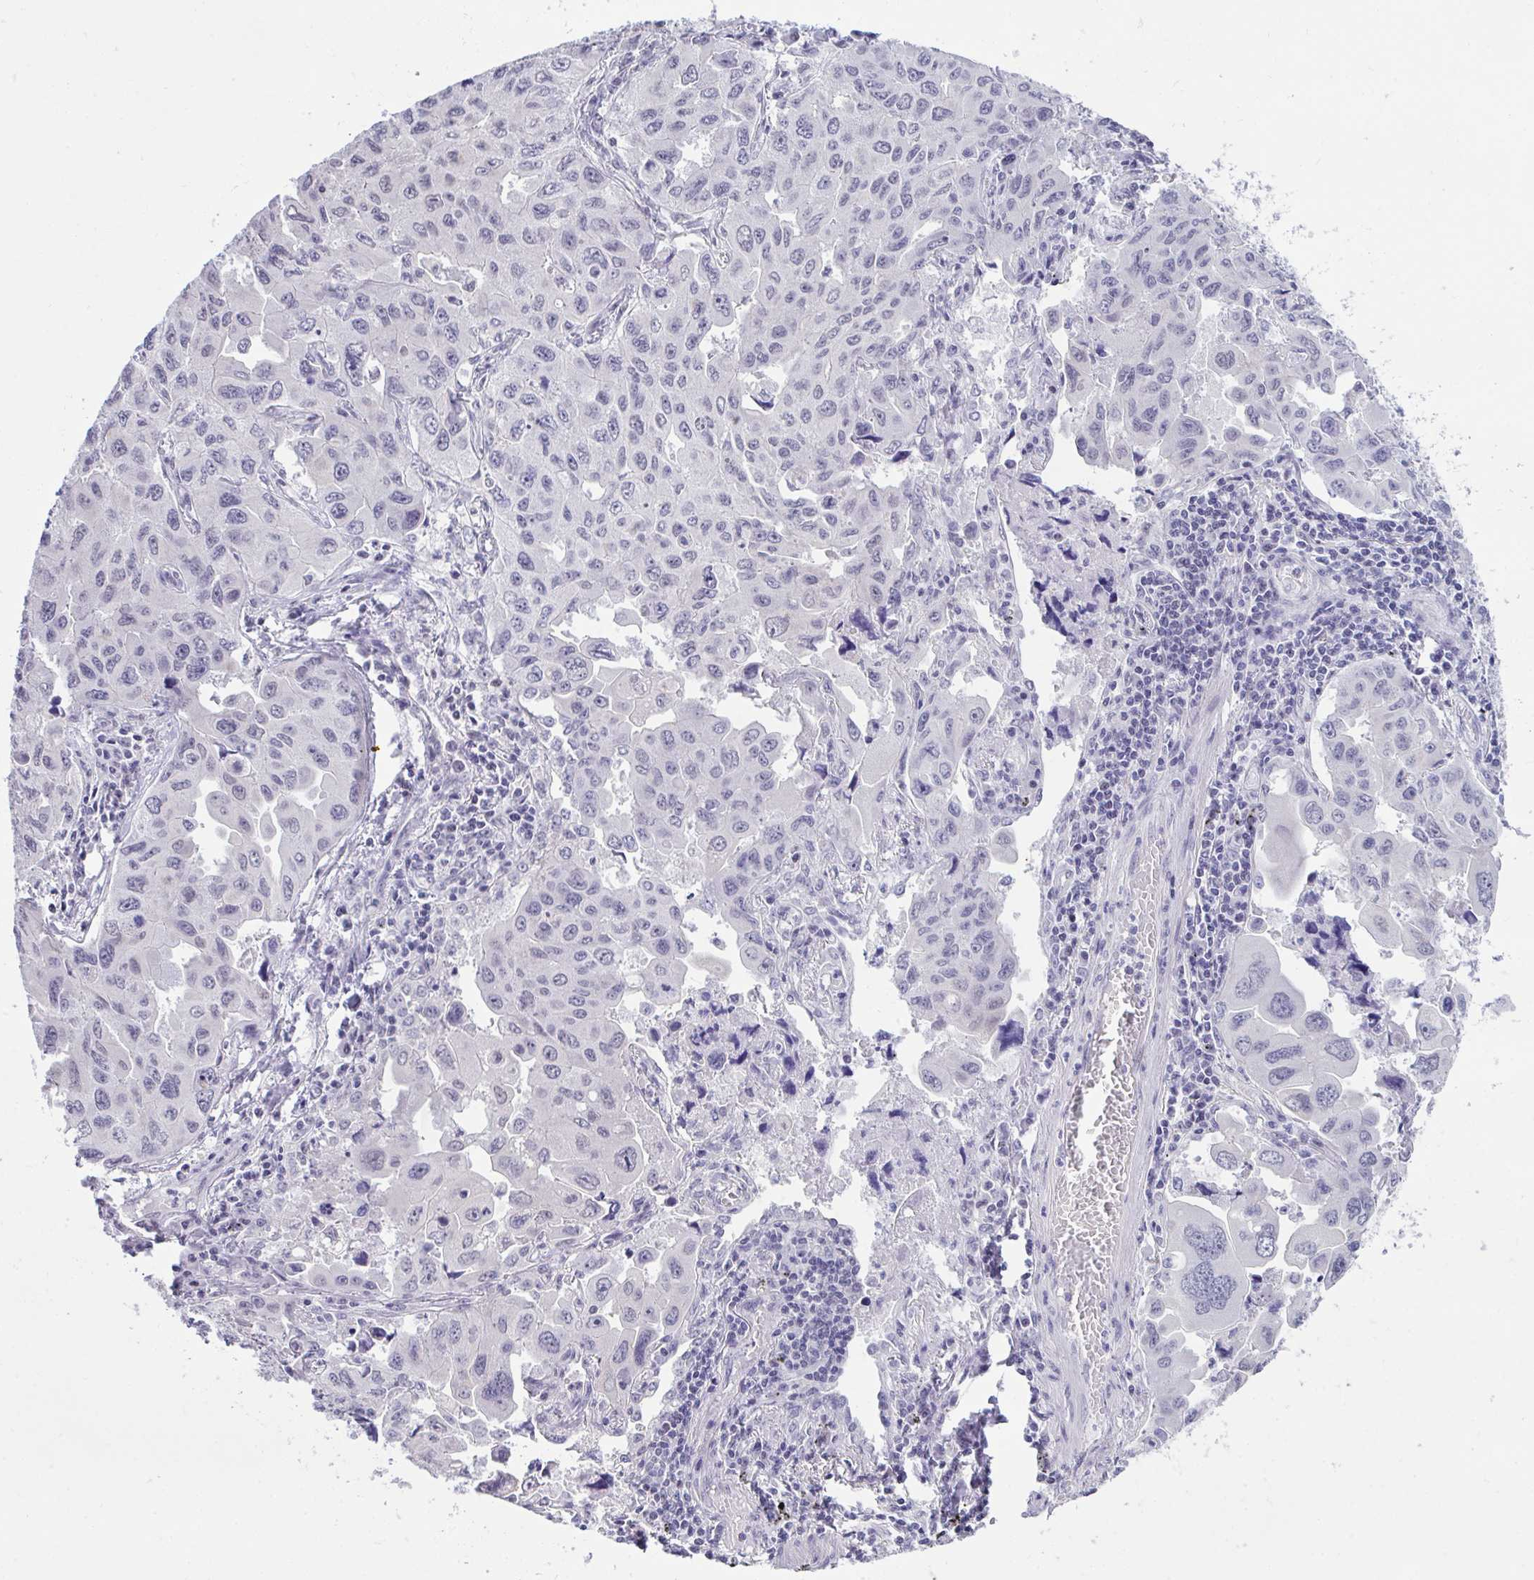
{"staining": {"intensity": "negative", "quantity": "none", "location": "none"}, "tissue": "lung cancer", "cell_type": "Tumor cells", "image_type": "cancer", "snomed": [{"axis": "morphology", "description": "Adenocarcinoma, NOS"}, {"axis": "topography", "description": "Lung"}], "caption": "This is an immunohistochemistry micrograph of human lung adenocarcinoma. There is no expression in tumor cells.", "gene": "ATP6V0D2", "patient": {"sex": "male", "age": 64}}